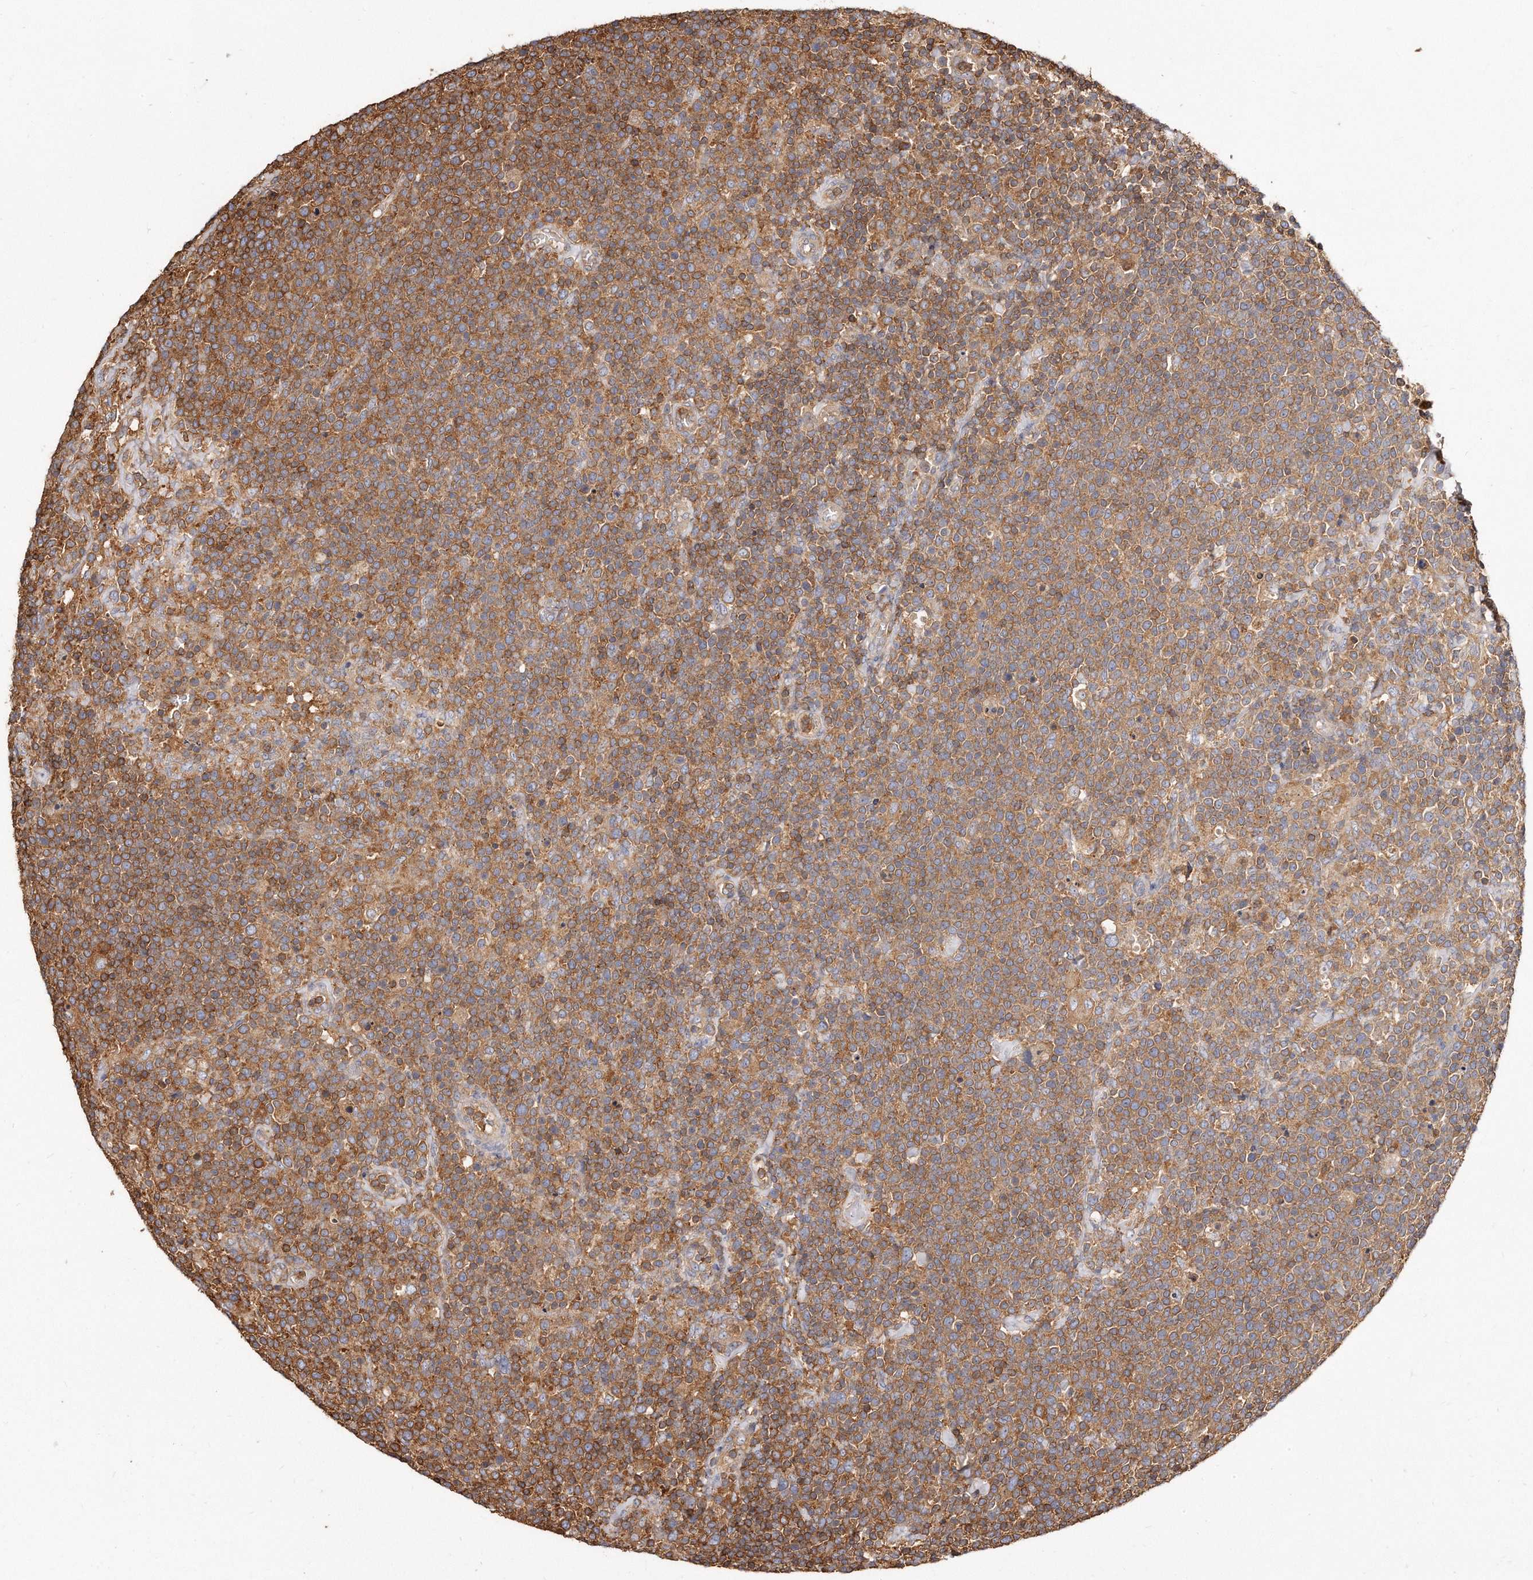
{"staining": {"intensity": "moderate", "quantity": ">75%", "location": "cytoplasmic/membranous"}, "tissue": "lymphoma", "cell_type": "Tumor cells", "image_type": "cancer", "snomed": [{"axis": "morphology", "description": "Malignant lymphoma, non-Hodgkin's type, High grade"}, {"axis": "topography", "description": "Lymph node"}], "caption": "Brown immunohistochemical staining in lymphoma shows moderate cytoplasmic/membranous positivity in approximately >75% of tumor cells. (IHC, brightfield microscopy, high magnification).", "gene": "CAP1", "patient": {"sex": "male", "age": 61}}